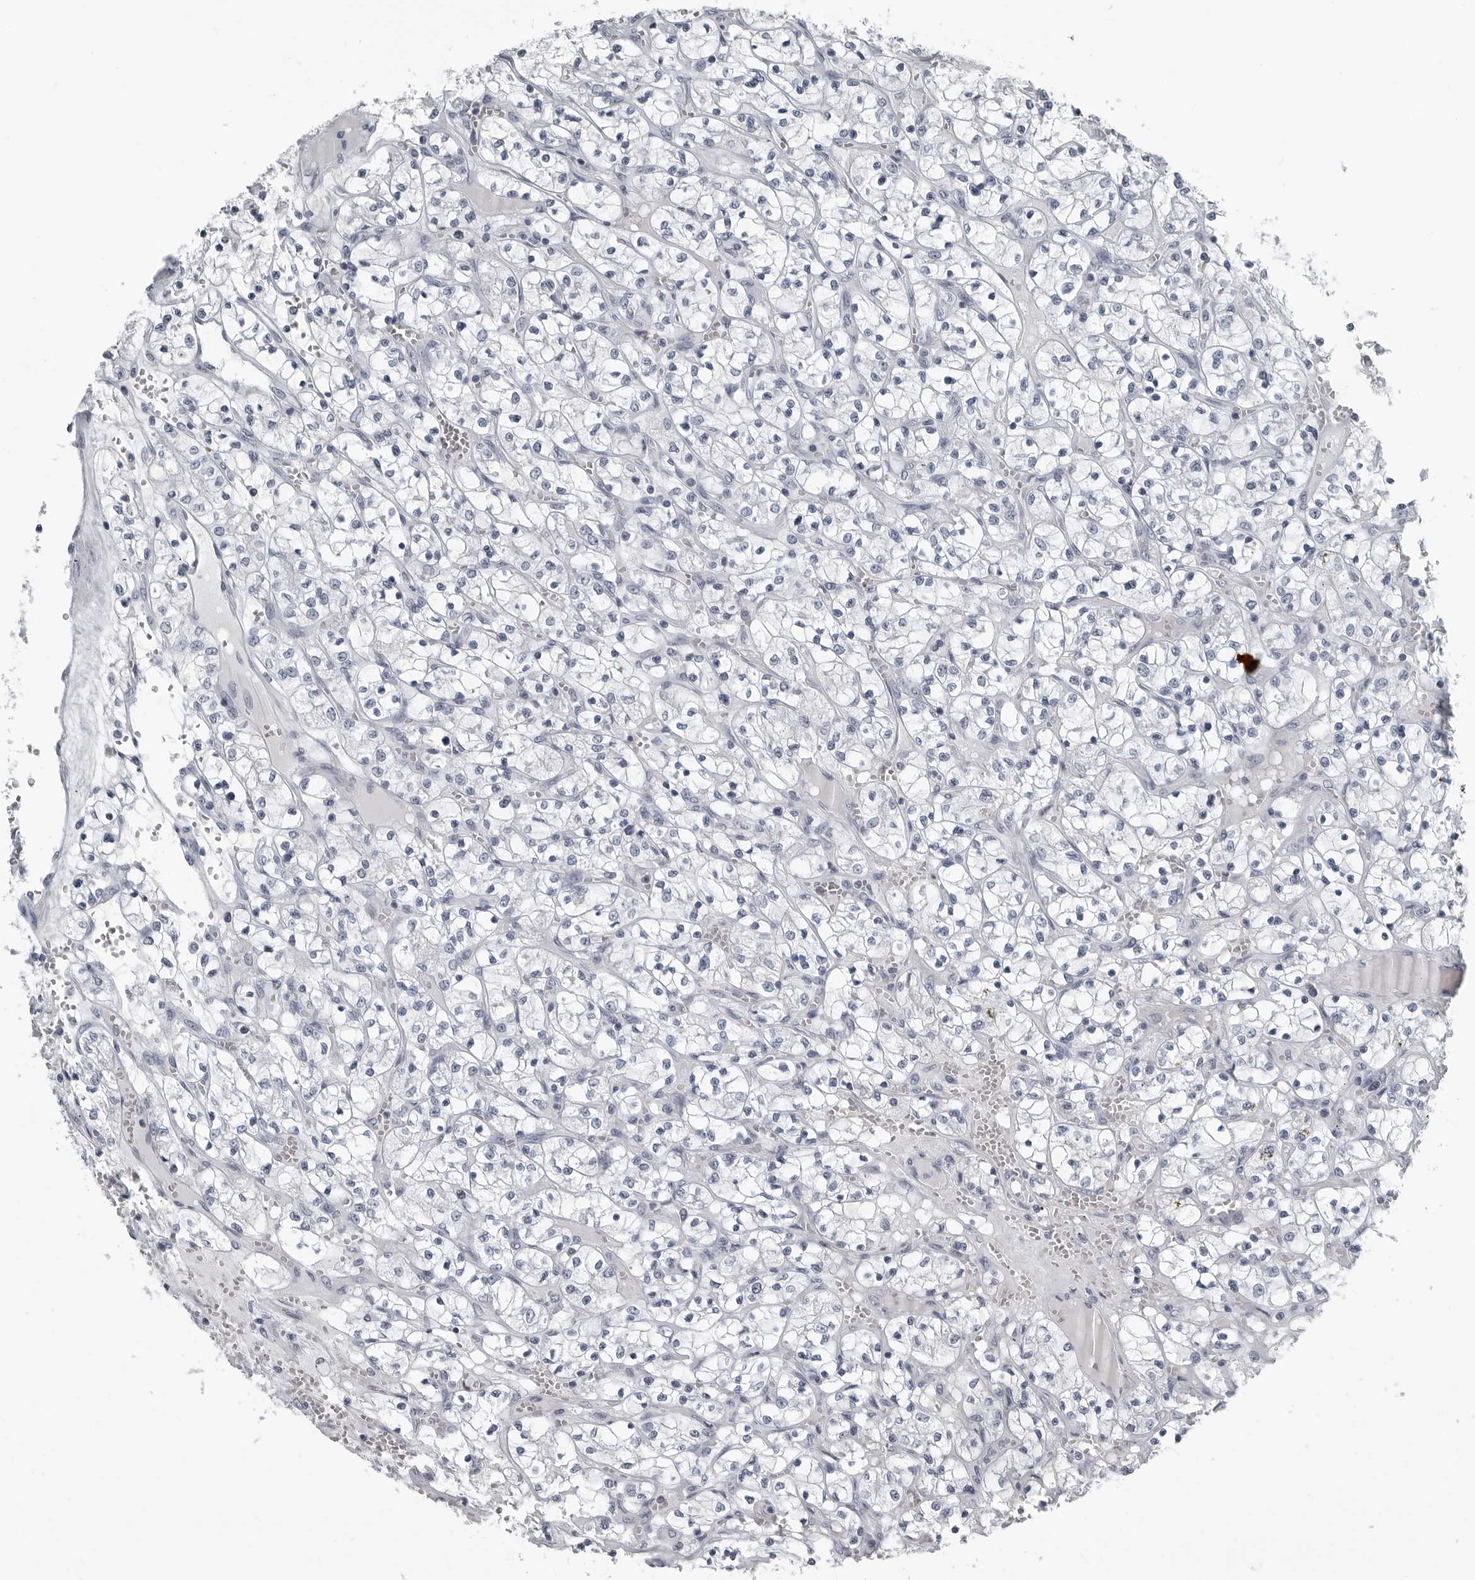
{"staining": {"intensity": "negative", "quantity": "none", "location": "none"}, "tissue": "renal cancer", "cell_type": "Tumor cells", "image_type": "cancer", "snomed": [{"axis": "morphology", "description": "Adenocarcinoma, NOS"}, {"axis": "topography", "description": "Kidney"}], "caption": "DAB (3,3'-diaminobenzidine) immunohistochemical staining of human renal cancer reveals no significant positivity in tumor cells. The staining is performed using DAB brown chromogen with nuclei counter-stained in using hematoxylin.", "gene": "SPINK1", "patient": {"sex": "female", "age": 69}}